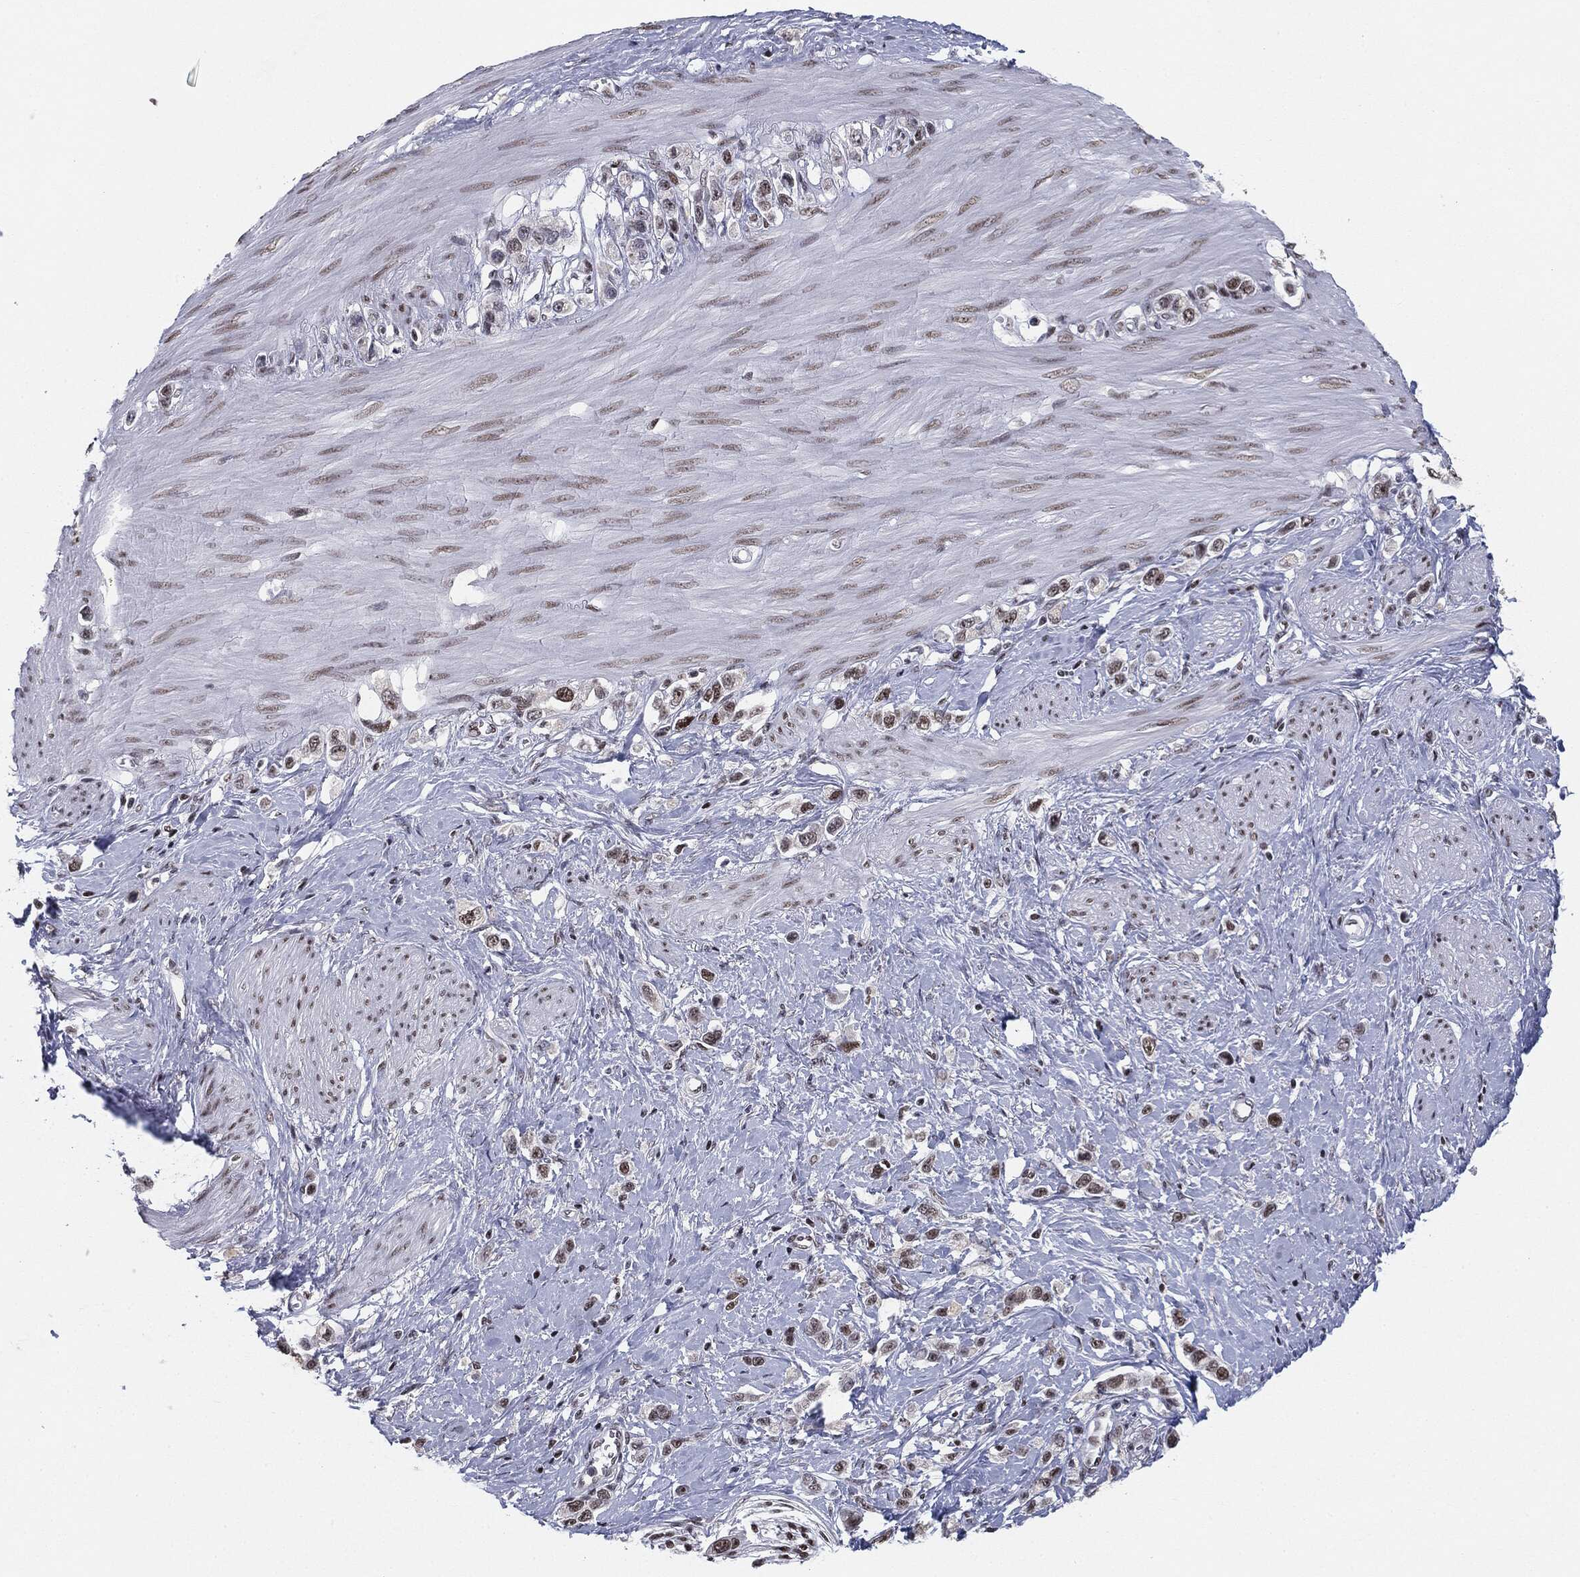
{"staining": {"intensity": "moderate", "quantity": "25%-75%", "location": "nuclear"}, "tissue": "stomach cancer", "cell_type": "Tumor cells", "image_type": "cancer", "snomed": [{"axis": "morphology", "description": "Normal tissue, NOS"}, {"axis": "morphology", "description": "Adenocarcinoma, NOS"}, {"axis": "morphology", "description": "Adenocarcinoma, High grade"}, {"axis": "topography", "description": "Stomach, upper"}, {"axis": "topography", "description": "Stomach"}], "caption": "Stomach cancer (adenocarcinoma) stained with DAB IHC reveals medium levels of moderate nuclear expression in approximately 25%-75% of tumor cells.", "gene": "MDC1", "patient": {"sex": "female", "age": 65}}